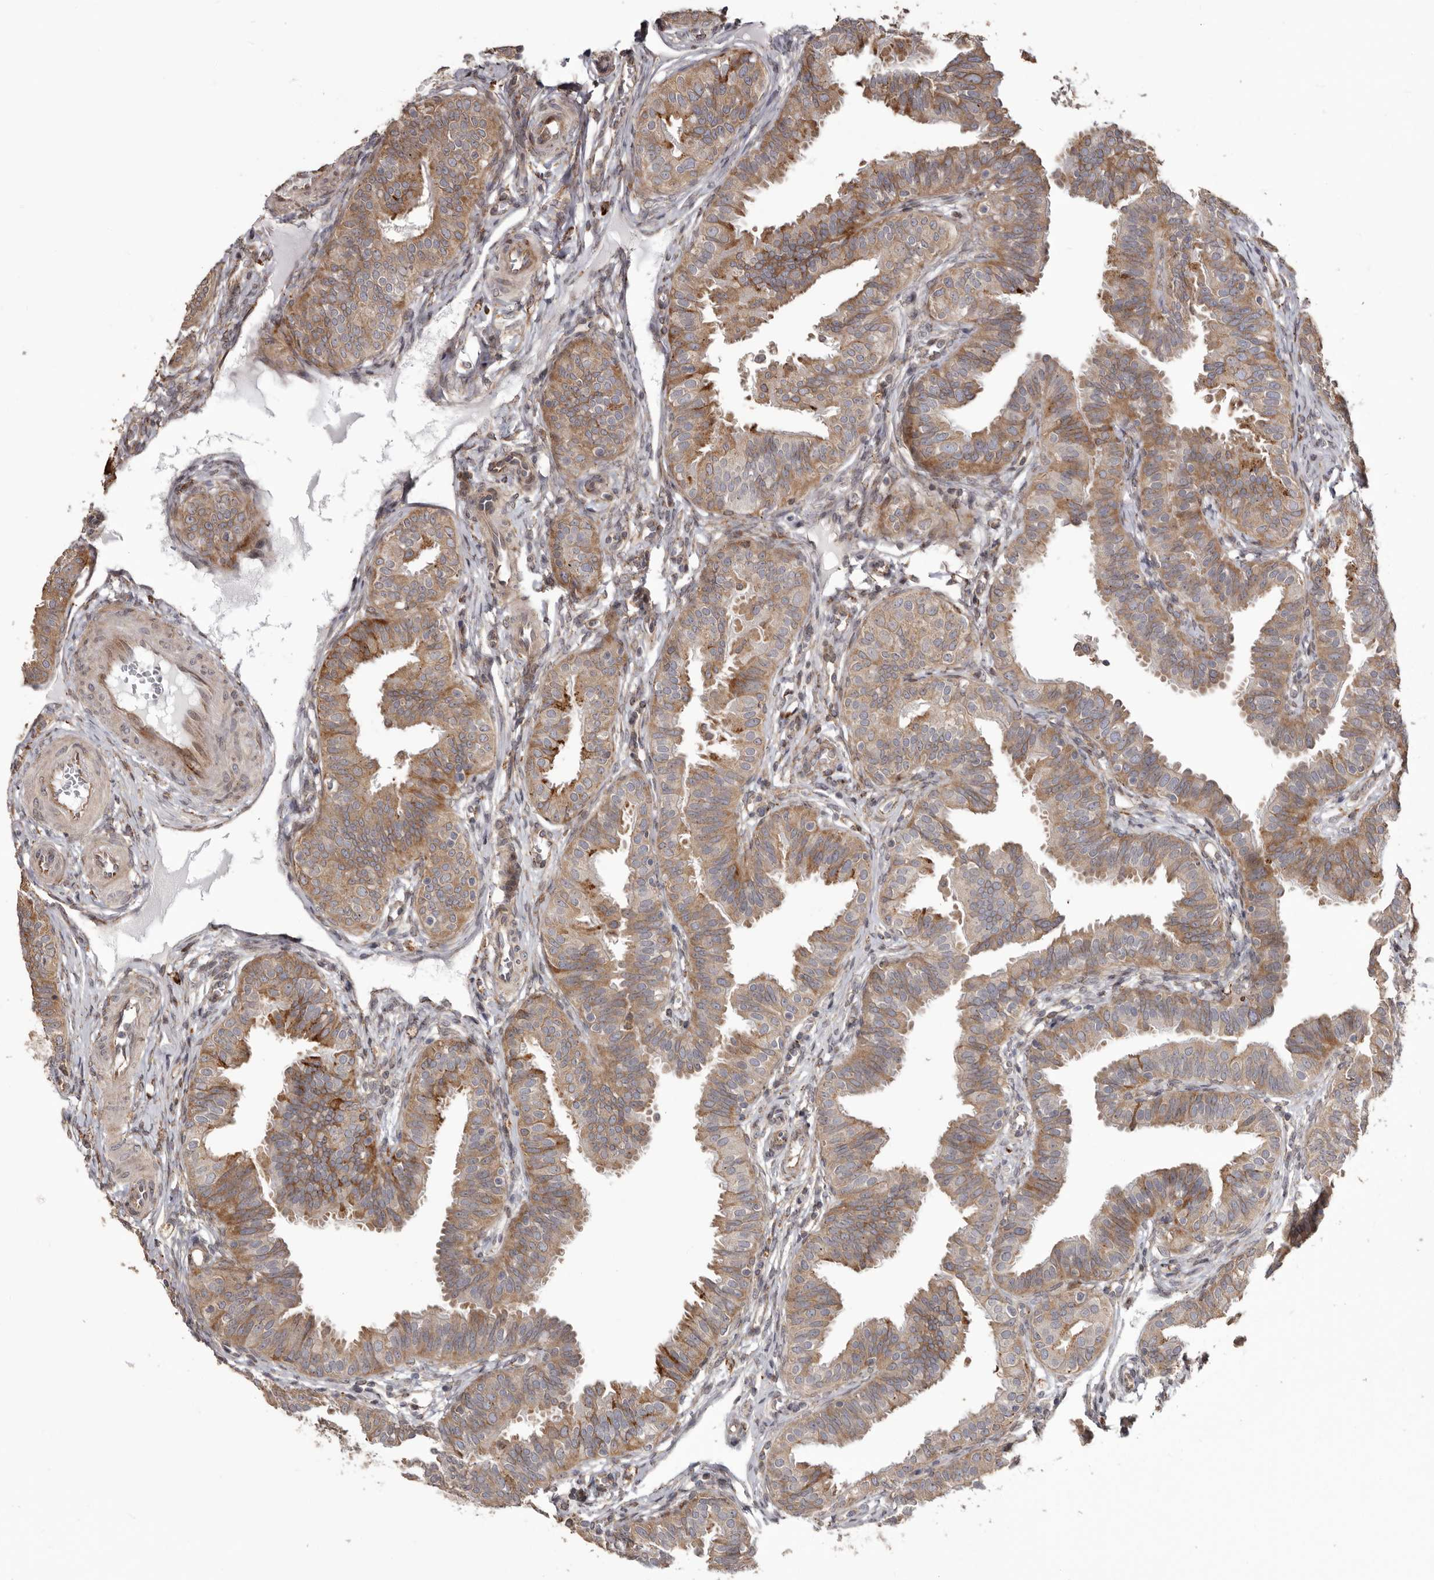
{"staining": {"intensity": "moderate", "quantity": "25%-75%", "location": "cytoplasmic/membranous"}, "tissue": "fallopian tube", "cell_type": "Glandular cells", "image_type": "normal", "snomed": [{"axis": "morphology", "description": "Normal tissue, NOS"}, {"axis": "topography", "description": "Fallopian tube"}], "caption": "This micrograph exhibits benign fallopian tube stained with immunohistochemistry (IHC) to label a protein in brown. The cytoplasmic/membranous of glandular cells show moderate positivity for the protein. Nuclei are counter-stained blue.", "gene": "NUP43", "patient": {"sex": "female", "age": 35}}